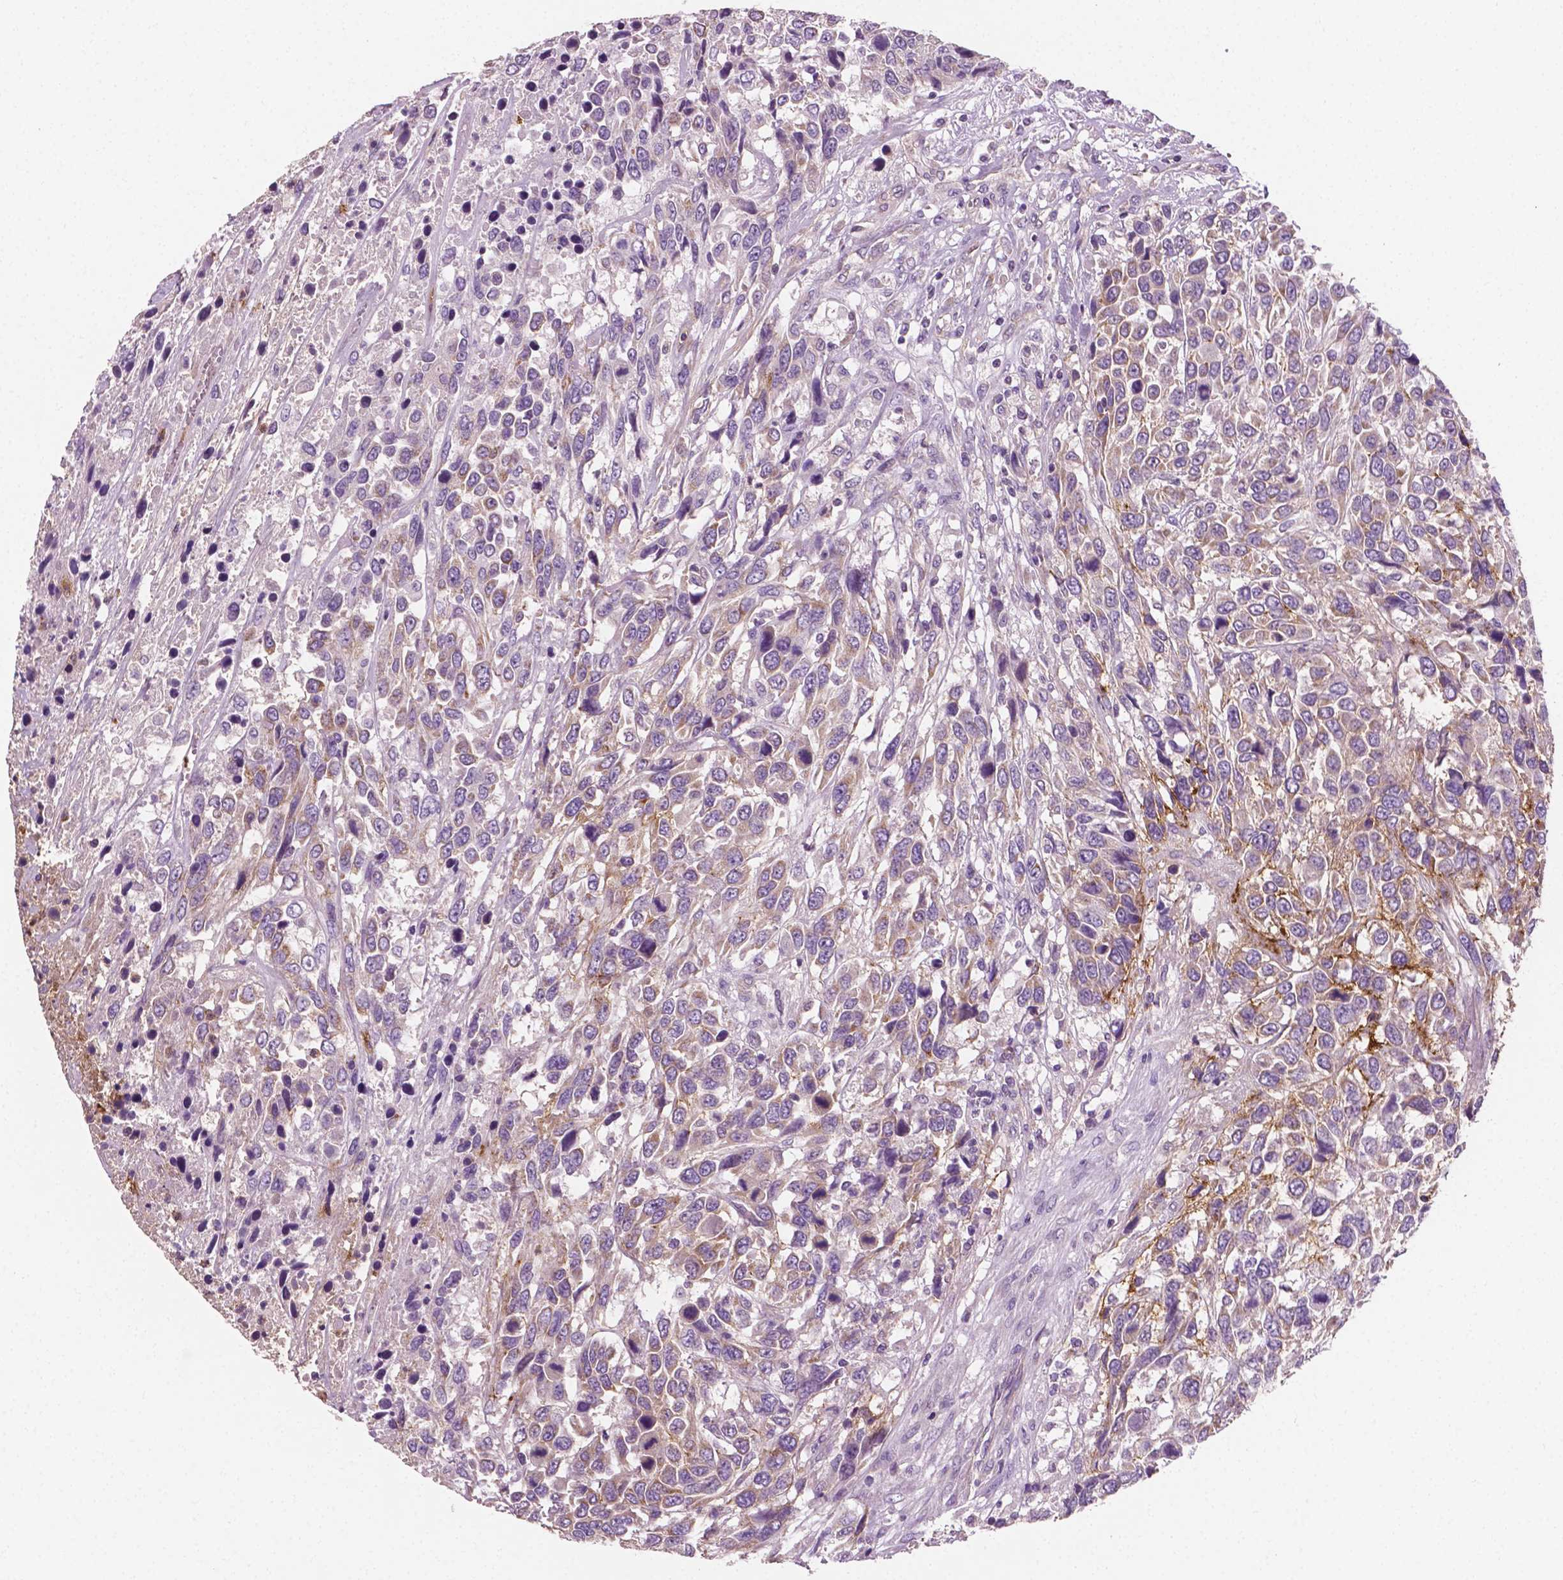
{"staining": {"intensity": "moderate", "quantity": "<25%", "location": "cytoplasmic/membranous"}, "tissue": "urothelial cancer", "cell_type": "Tumor cells", "image_type": "cancer", "snomed": [{"axis": "morphology", "description": "Urothelial carcinoma, High grade"}, {"axis": "topography", "description": "Urinary bladder"}], "caption": "Immunohistochemistry (IHC) of human urothelial cancer exhibits low levels of moderate cytoplasmic/membranous staining in about <25% of tumor cells.", "gene": "PTX3", "patient": {"sex": "female", "age": 70}}